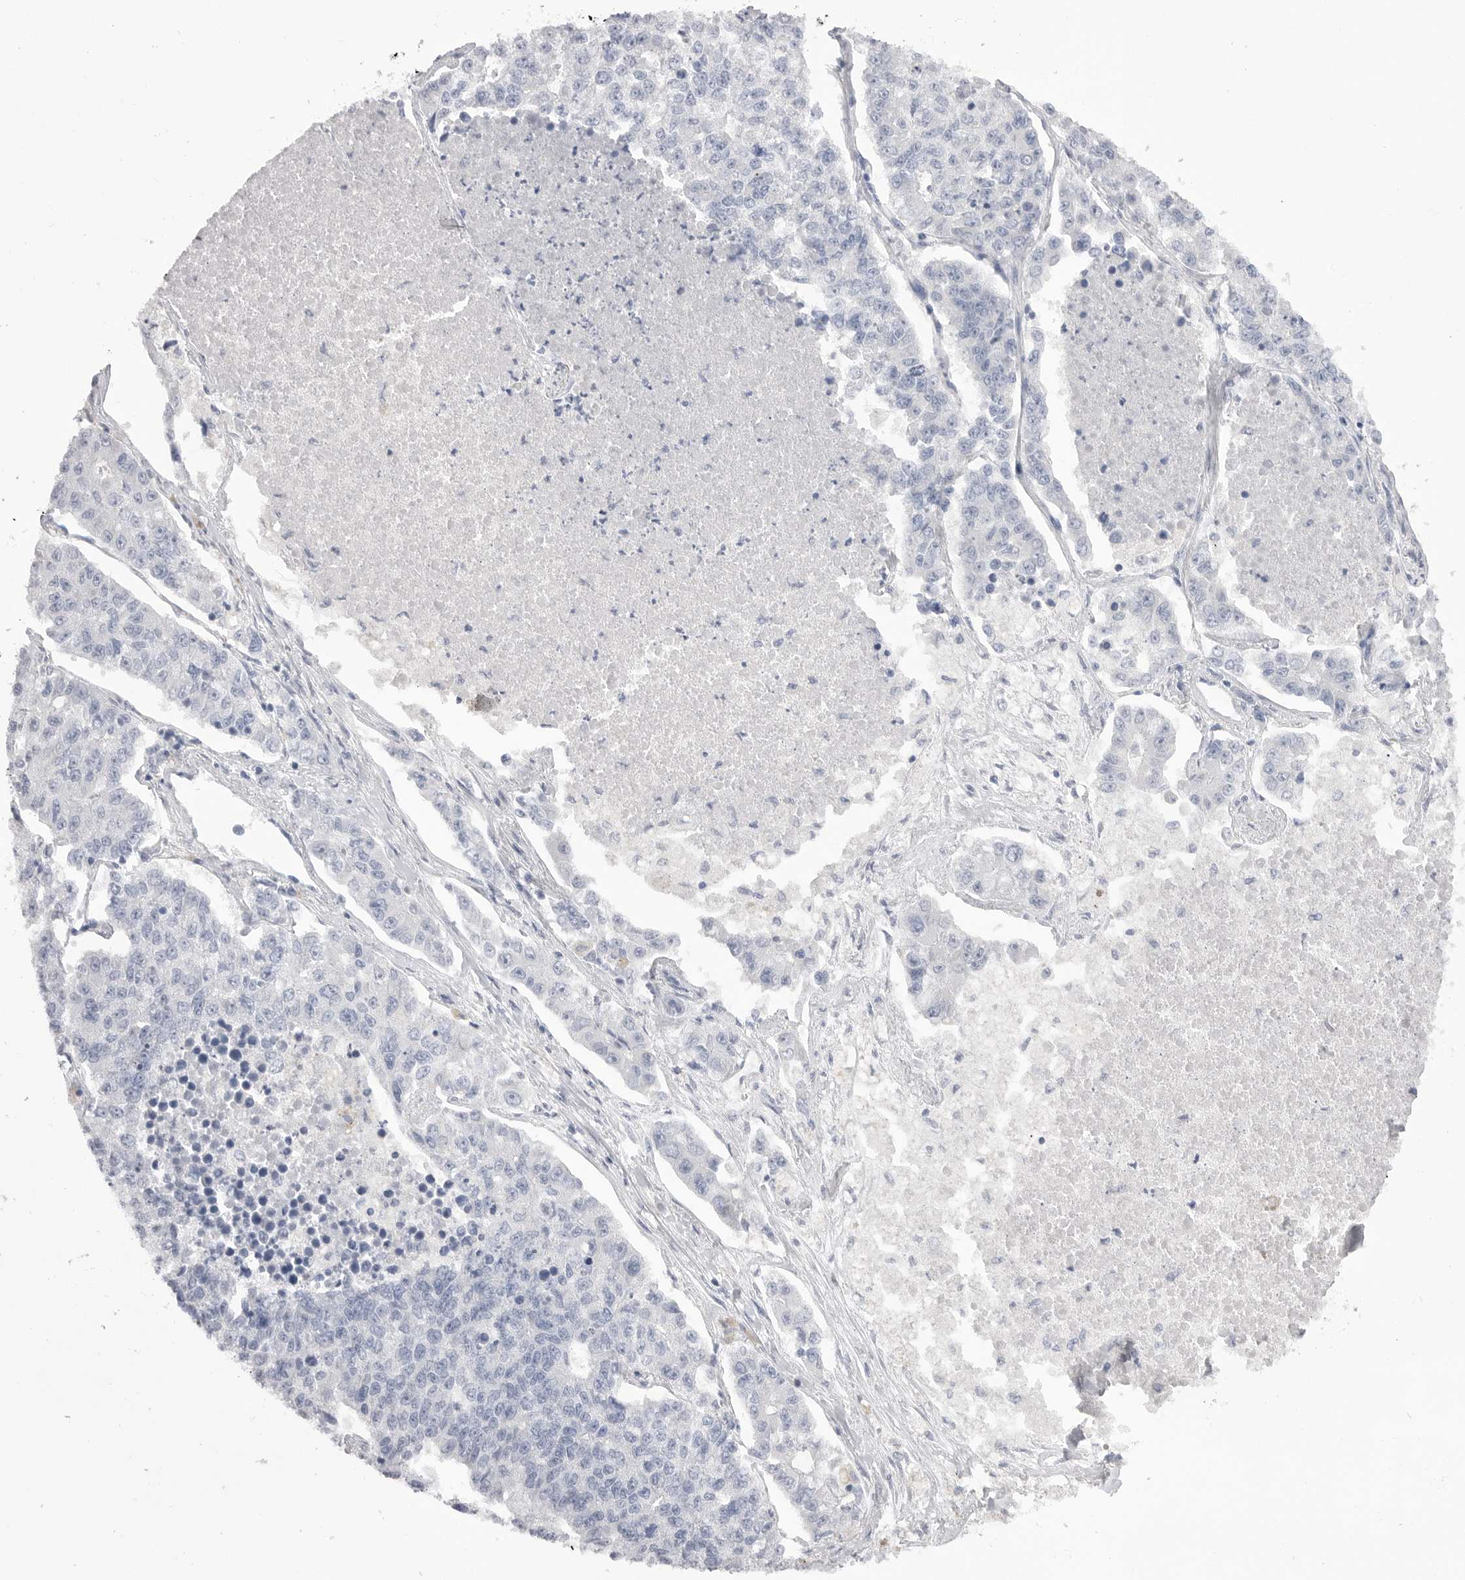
{"staining": {"intensity": "negative", "quantity": "none", "location": "none"}, "tissue": "lung cancer", "cell_type": "Tumor cells", "image_type": "cancer", "snomed": [{"axis": "morphology", "description": "Adenocarcinoma, NOS"}, {"axis": "topography", "description": "Lung"}], "caption": "A high-resolution image shows immunohistochemistry staining of lung cancer, which reveals no significant positivity in tumor cells.", "gene": "CPB1", "patient": {"sex": "male", "age": 49}}